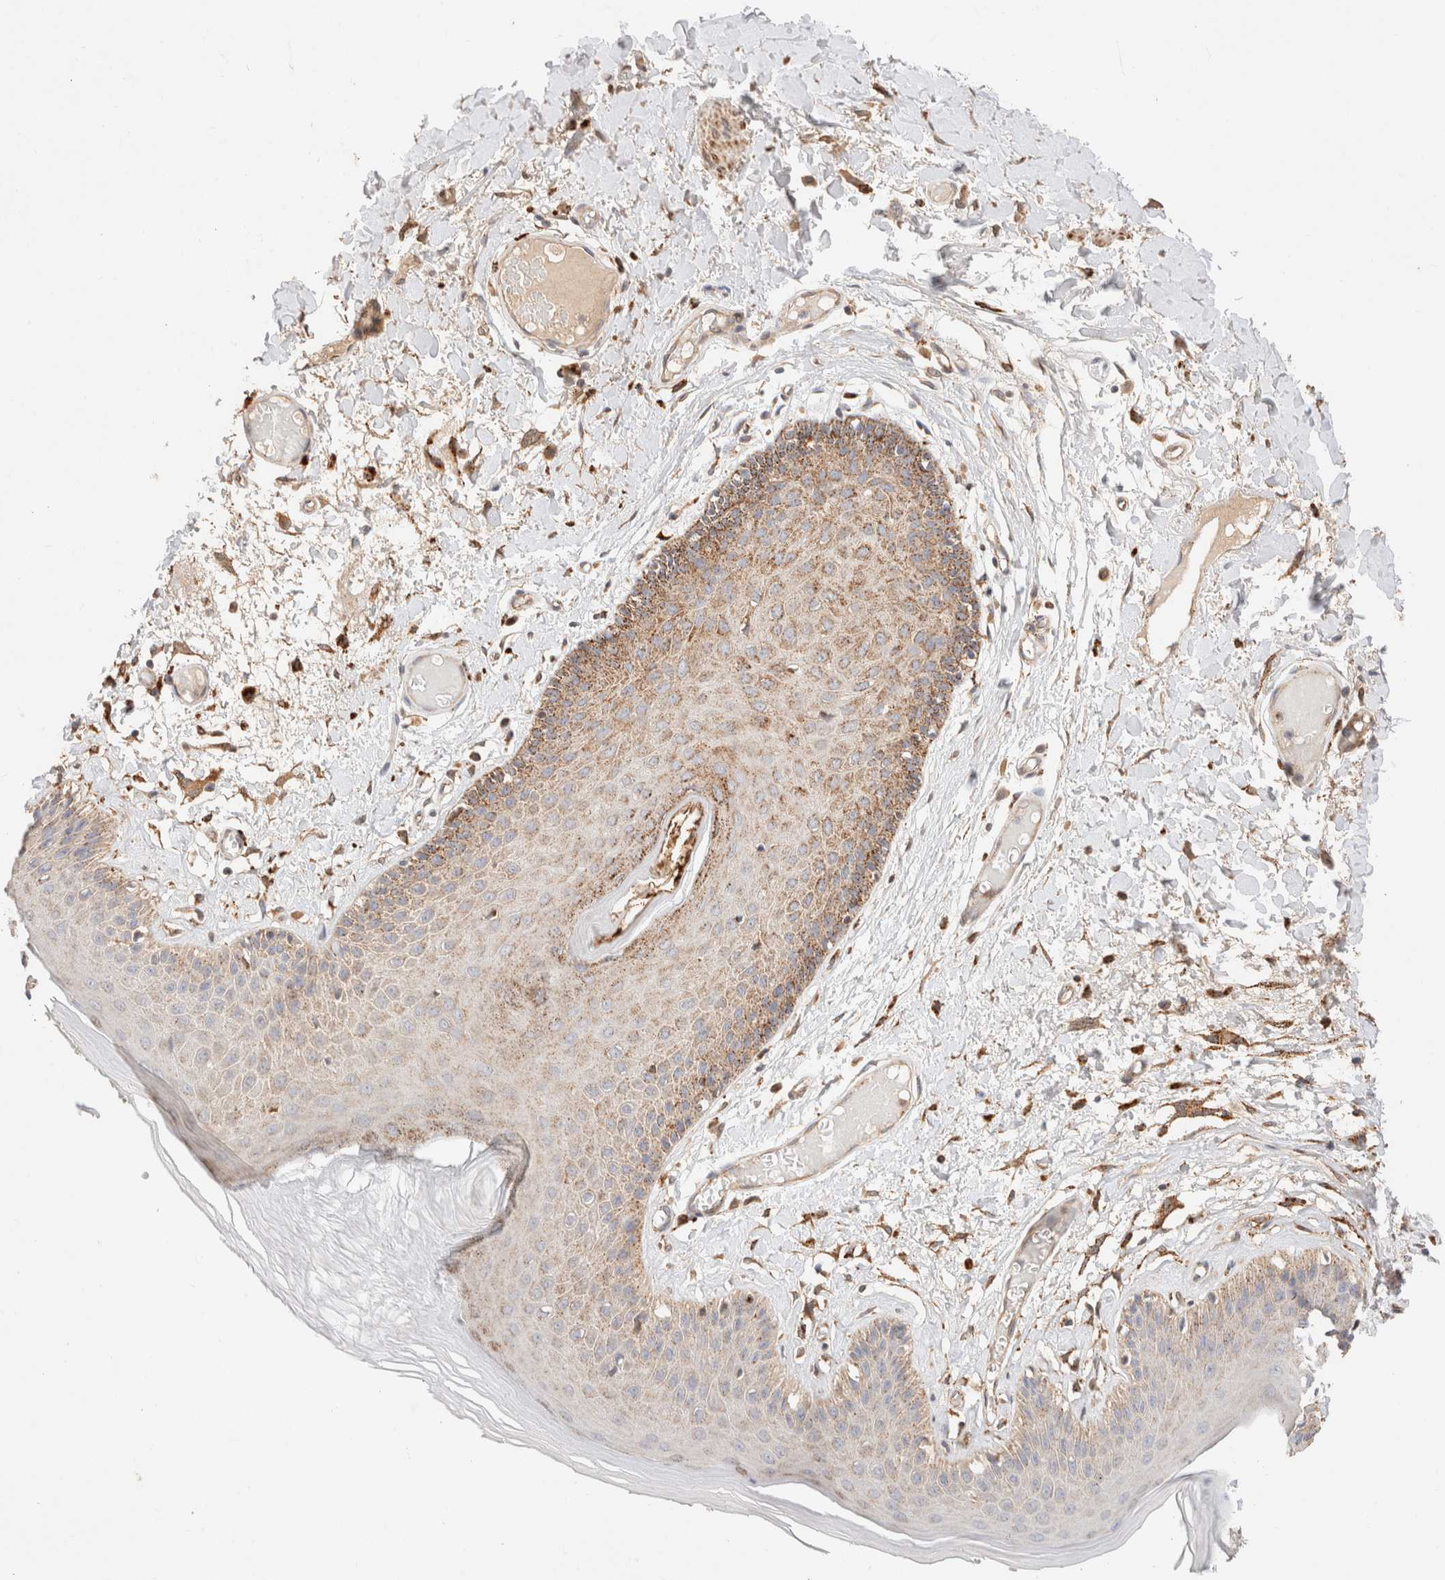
{"staining": {"intensity": "moderate", "quantity": "25%-75%", "location": "cytoplasmic/membranous"}, "tissue": "skin", "cell_type": "Epidermal cells", "image_type": "normal", "snomed": [{"axis": "morphology", "description": "Normal tissue, NOS"}, {"axis": "topography", "description": "Vulva"}], "caption": "About 25%-75% of epidermal cells in unremarkable skin display moderate cytoplasmic/membranous protein positivity as visualized by brown immunohistochemical staining.", "gene": "RABEPK", "patient": {"sex": "female", "age": 73}}